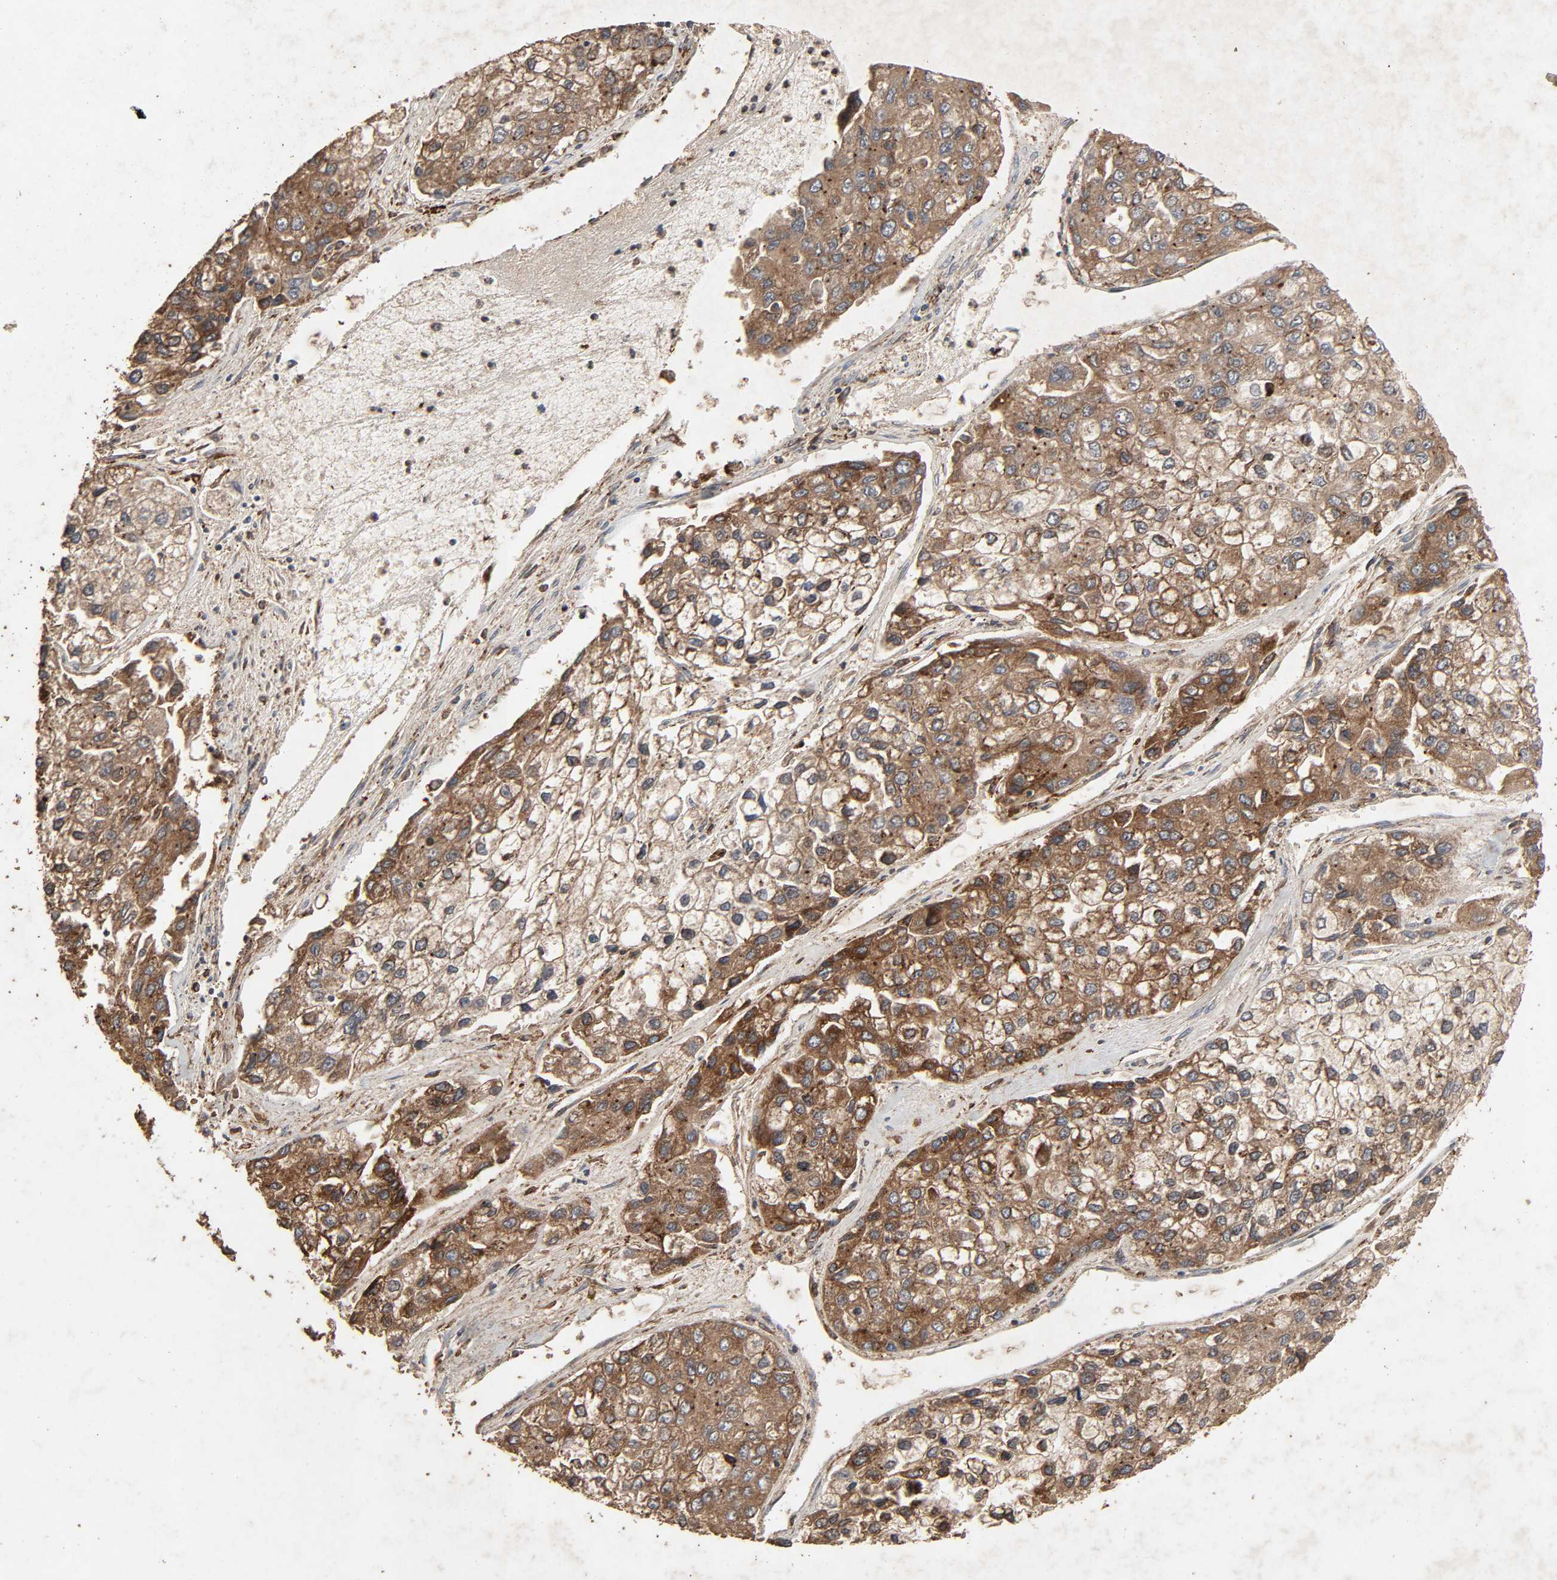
{"staining": {"intensity": "moderate", "quantity": ">75%", "location": "cytoplasmic/membranous"}, "tissue": "liver cancer", "cell_type": "Tumor cells", "image_type": "cancer", "snomed": [{"axis": "morphology", "description": "Carcinoma, Hepatocellular, NOS"}, {"axis": "topography", "description": "Liver"}], "caption": "Moderate cytoplasmic/membranous expression is present in about >75% of tumor cells in liver cancer.", "gene": "ADCY4", "patient": {"sex": "female", "age": 66}}